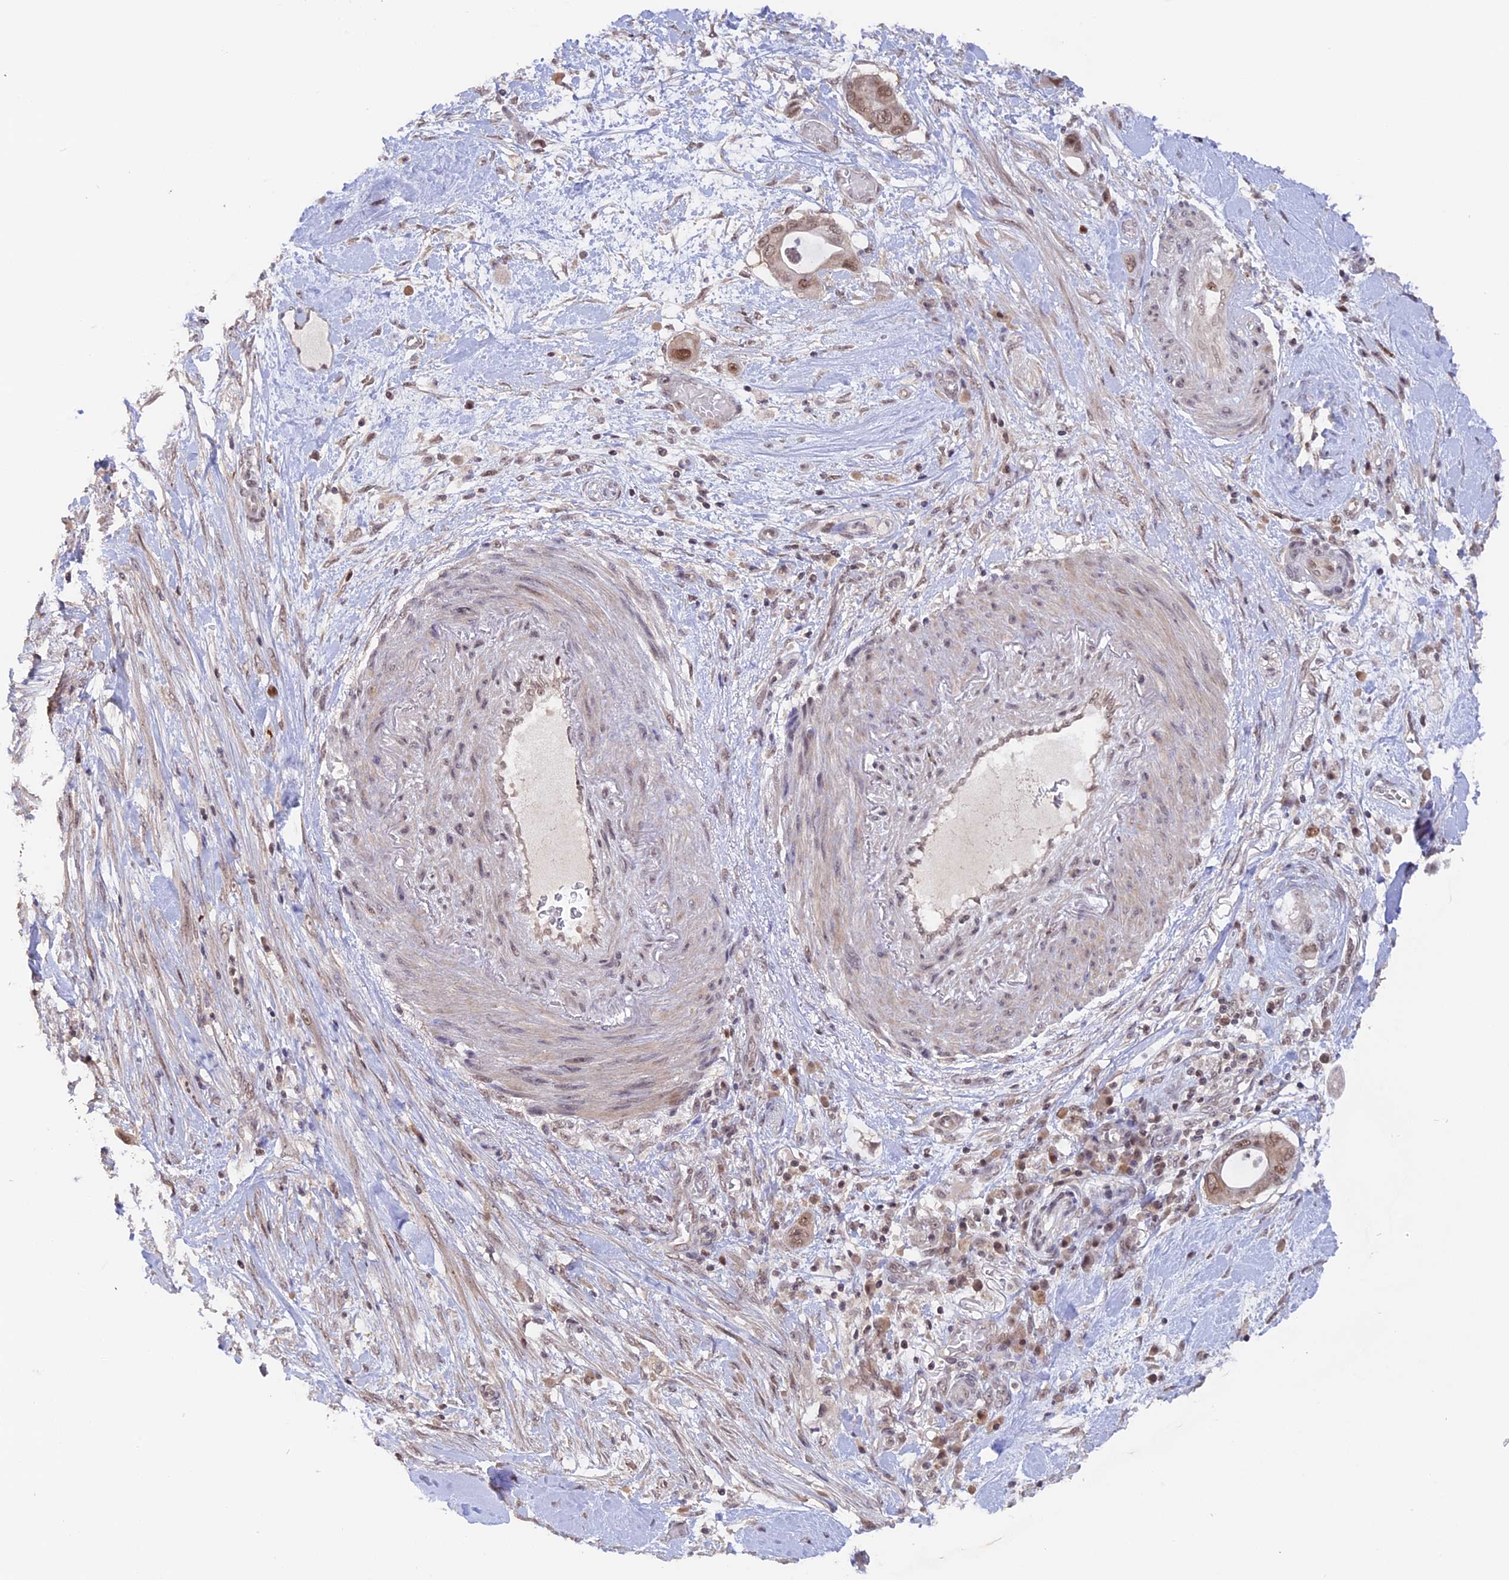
{"staining": {"intensity": "moderate", "quantity": "25%-75%", "location": "nuclear"}, "tissue": "pancreatic cancer", "cell_type": "Tumor cells", "image_type": "cancer", "snomed": [{"axis": "morphology", "description": "Adenocarcinoma, NOS"}, {"axis": "topography", "description": "Pancreas"}], "caption": "High-power microscopy captured an immunohistochemistry micrograph of adenocarcinoma (pancreatic), revealing moderate nuclear positivity in about 25%-75% of tumor cells.", "gene": "RFC5", "patient": {"sex": "male", "age": 68}}